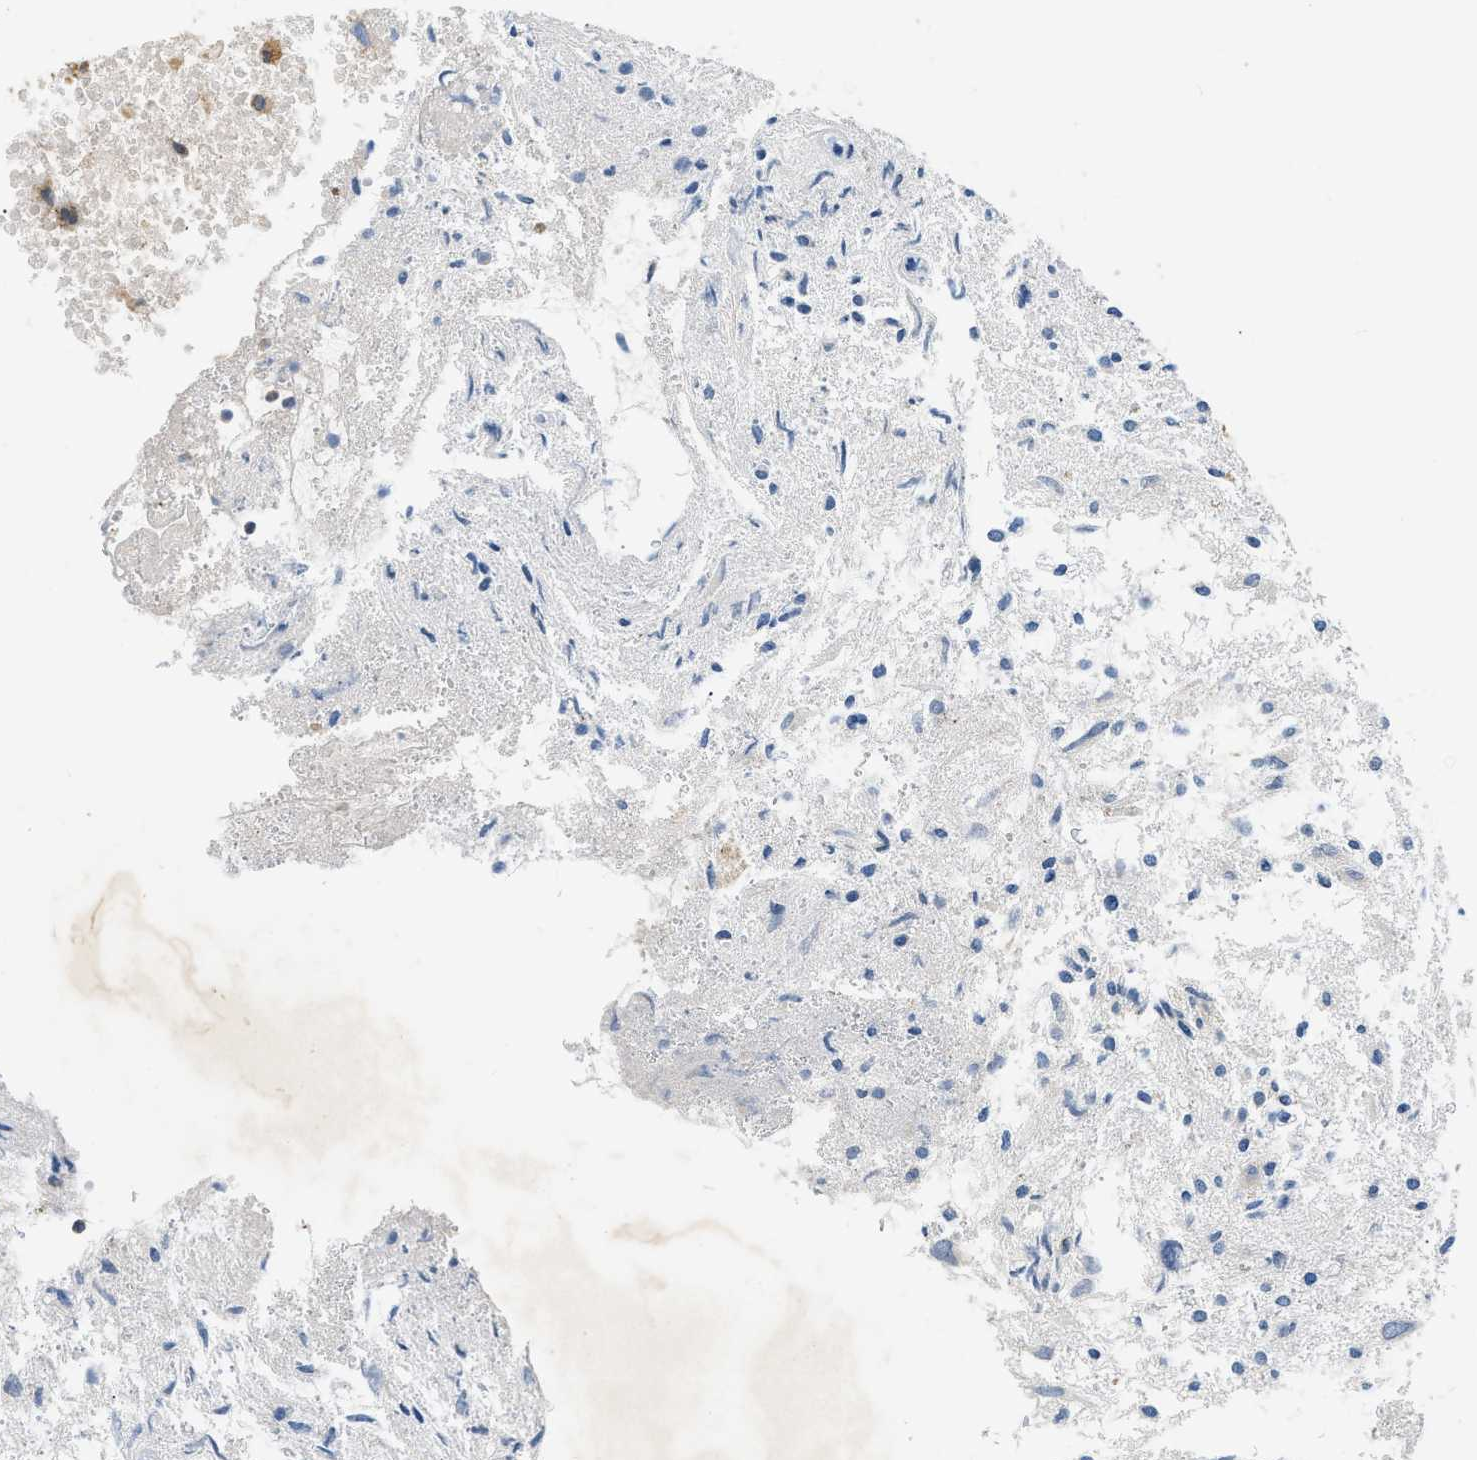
{"staining": {"intensity": "negative", "quantity": "none", "location": "none"}, "tissue": "glioma", "cell_type": "Tumor cells", "image_type": "cancer", "snomed": [{"axis": "morphology", "description": "Glioma, malignant, High grade"}, {"axis": "topography", "description": "Brain"}], "caption": "Malignant glioma (high-grade) stained for a protein using immunohistochemistry (IHC) shows no staining tumor cells.", "gene": "TOMM34", "patient": {"sex": "female", "age": 59}}